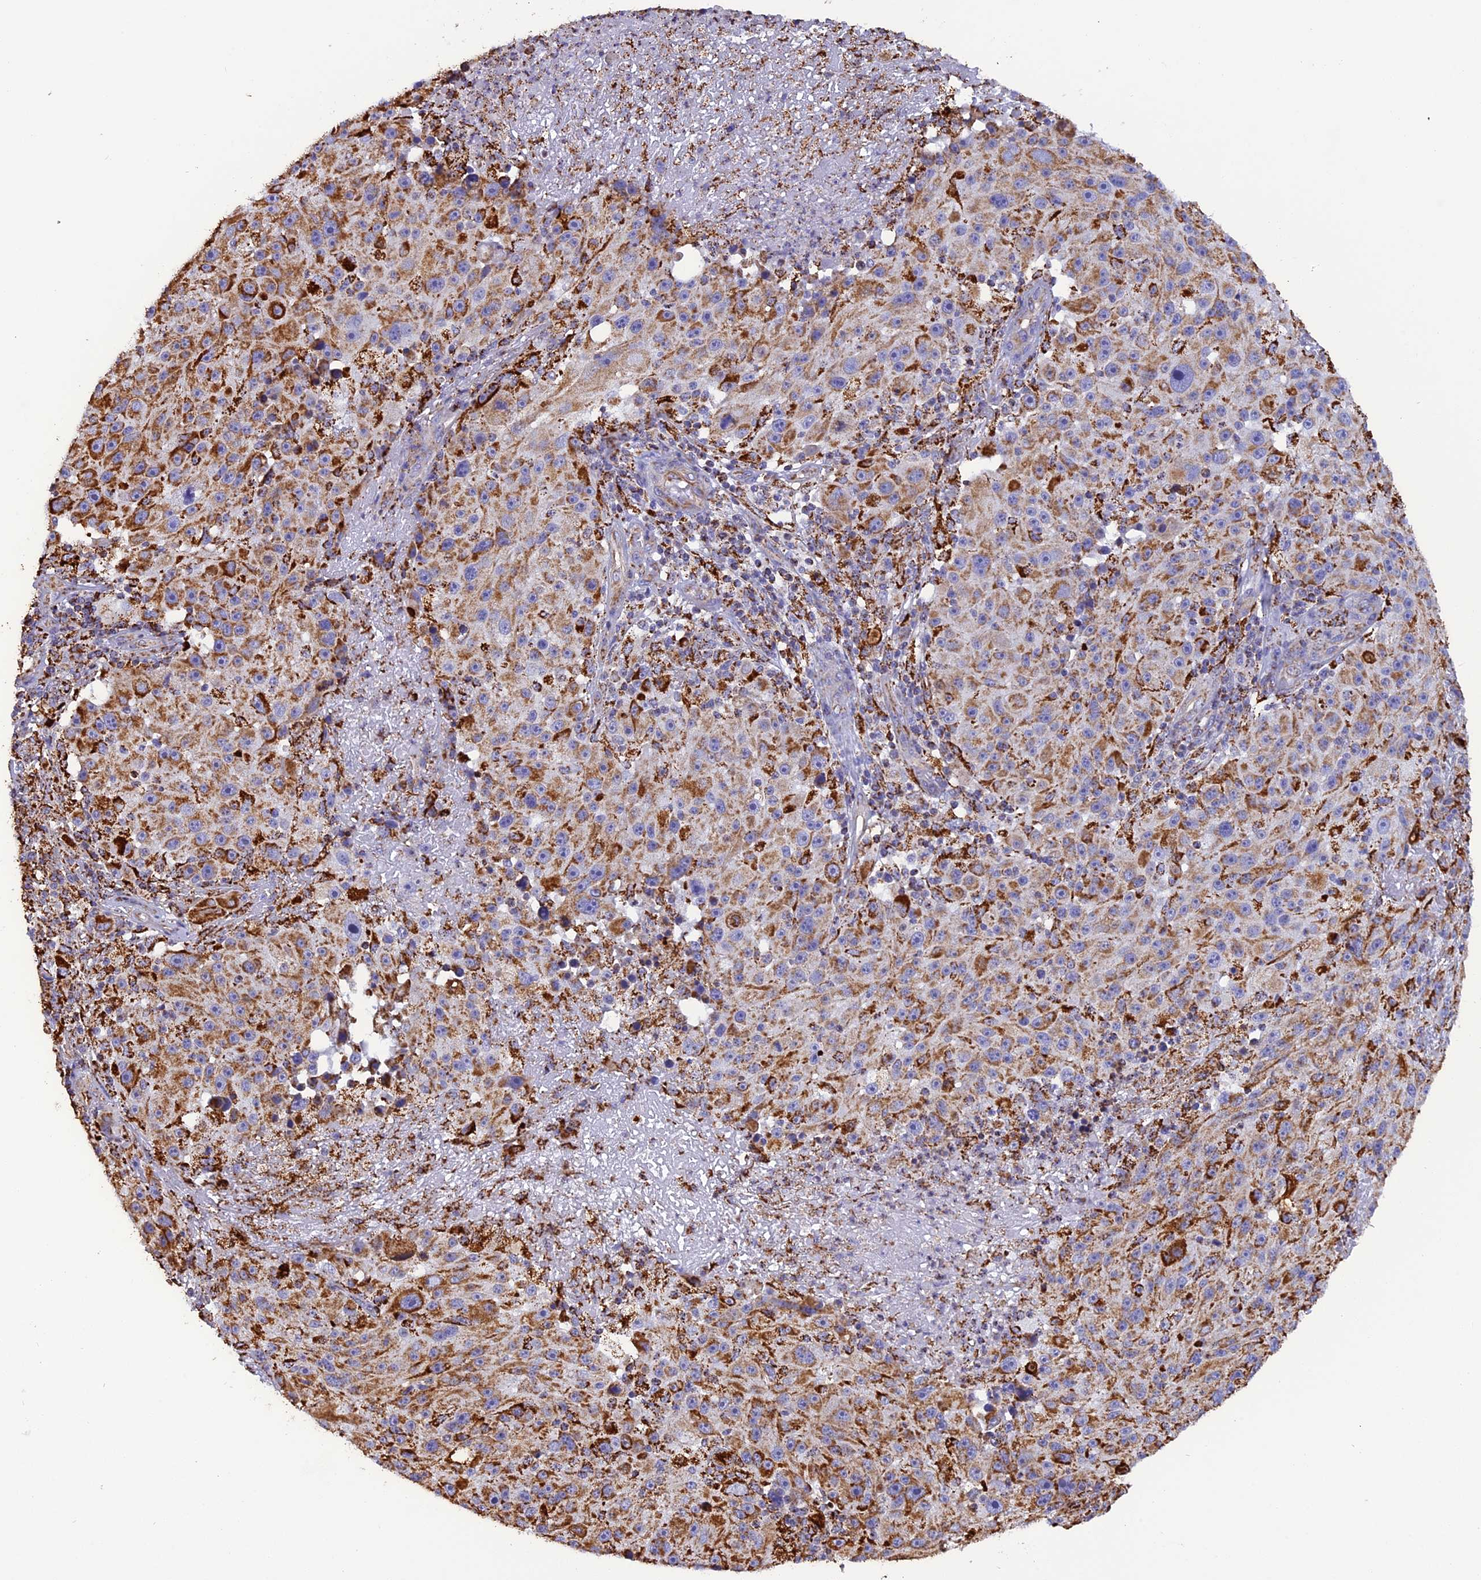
{"staining": {"intensity": "moderate", "quantity": ">75%", "location": "cytoplasmic/membranous"}, "tissue": "melanoma", "cell_type": "Tumor cells", "image_type": "cancer", "snomed": [{"axis": "morphology", "description": "Malignant melanoma, NOS"}, {"axis": "topography", "description": "Skin"}], "caption": "An image of melanoma stained for a protein shows moderate cytoplasmic/membranous brown staining in tumor cells. (IHC, brightfield microscopy, high magnification).", "gene": "KCNG1", "patient": {"sex": "male", "age": 53}}